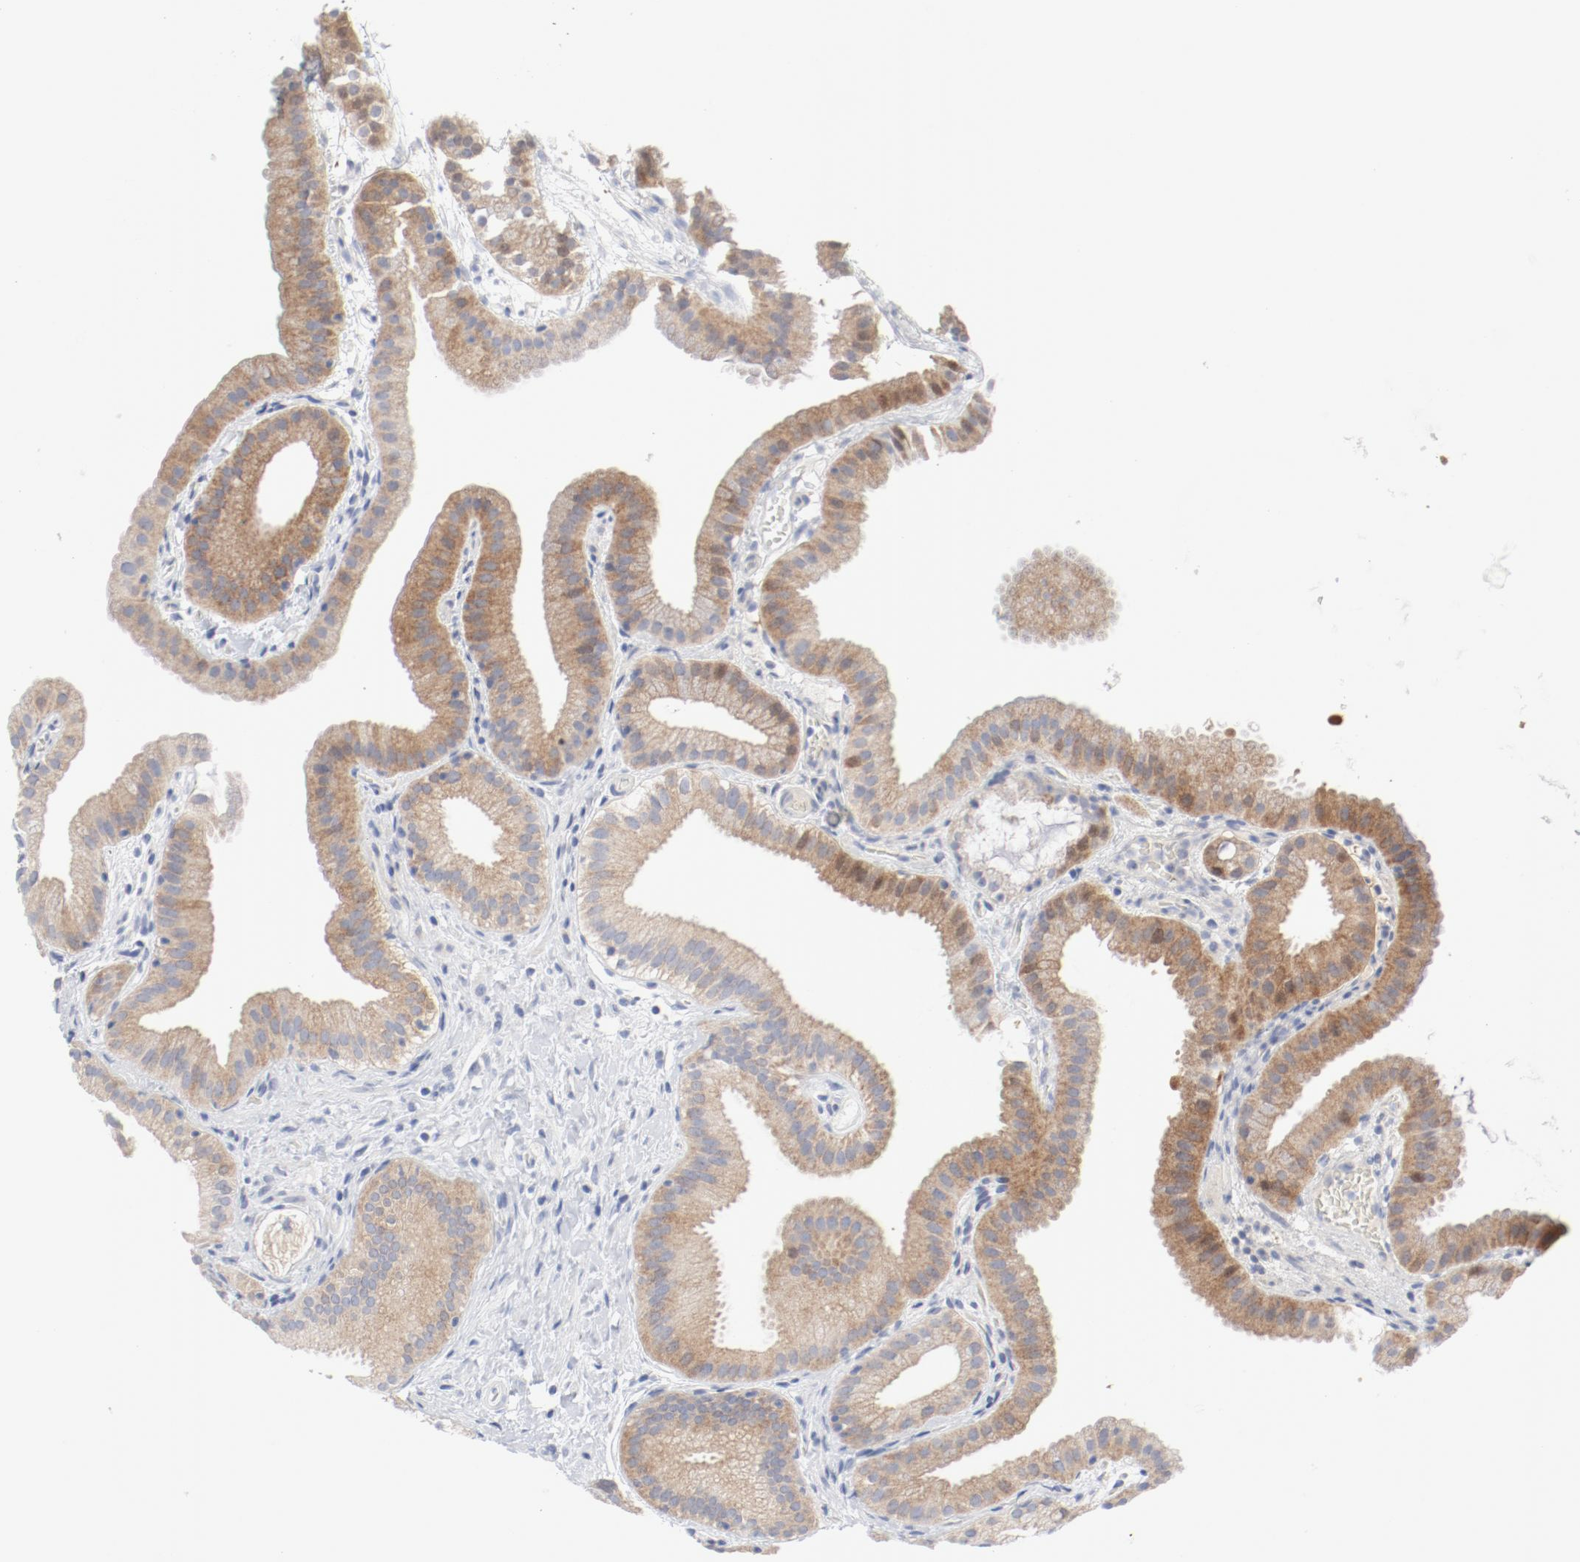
{"staining": {"intensity": "strong", "quantity": ">75%", "location": "cytoplasmic/membranous"}, "tissue": "gallbladder", "cell_type": "Glandular cells", "image_type": "normal", "snomed": [{"axis": "morphology", "description": "Normal tissue, NOS"}, {"axis": "topography", "description": "Gallbladder"}], "caption": "A brown stain highlights strong cytoplasmic/membranous positivity of a protein in glandular cells of benign human gallbladder.", "gene": "BAD", "patient": {"sex": "female", "age": 63}}